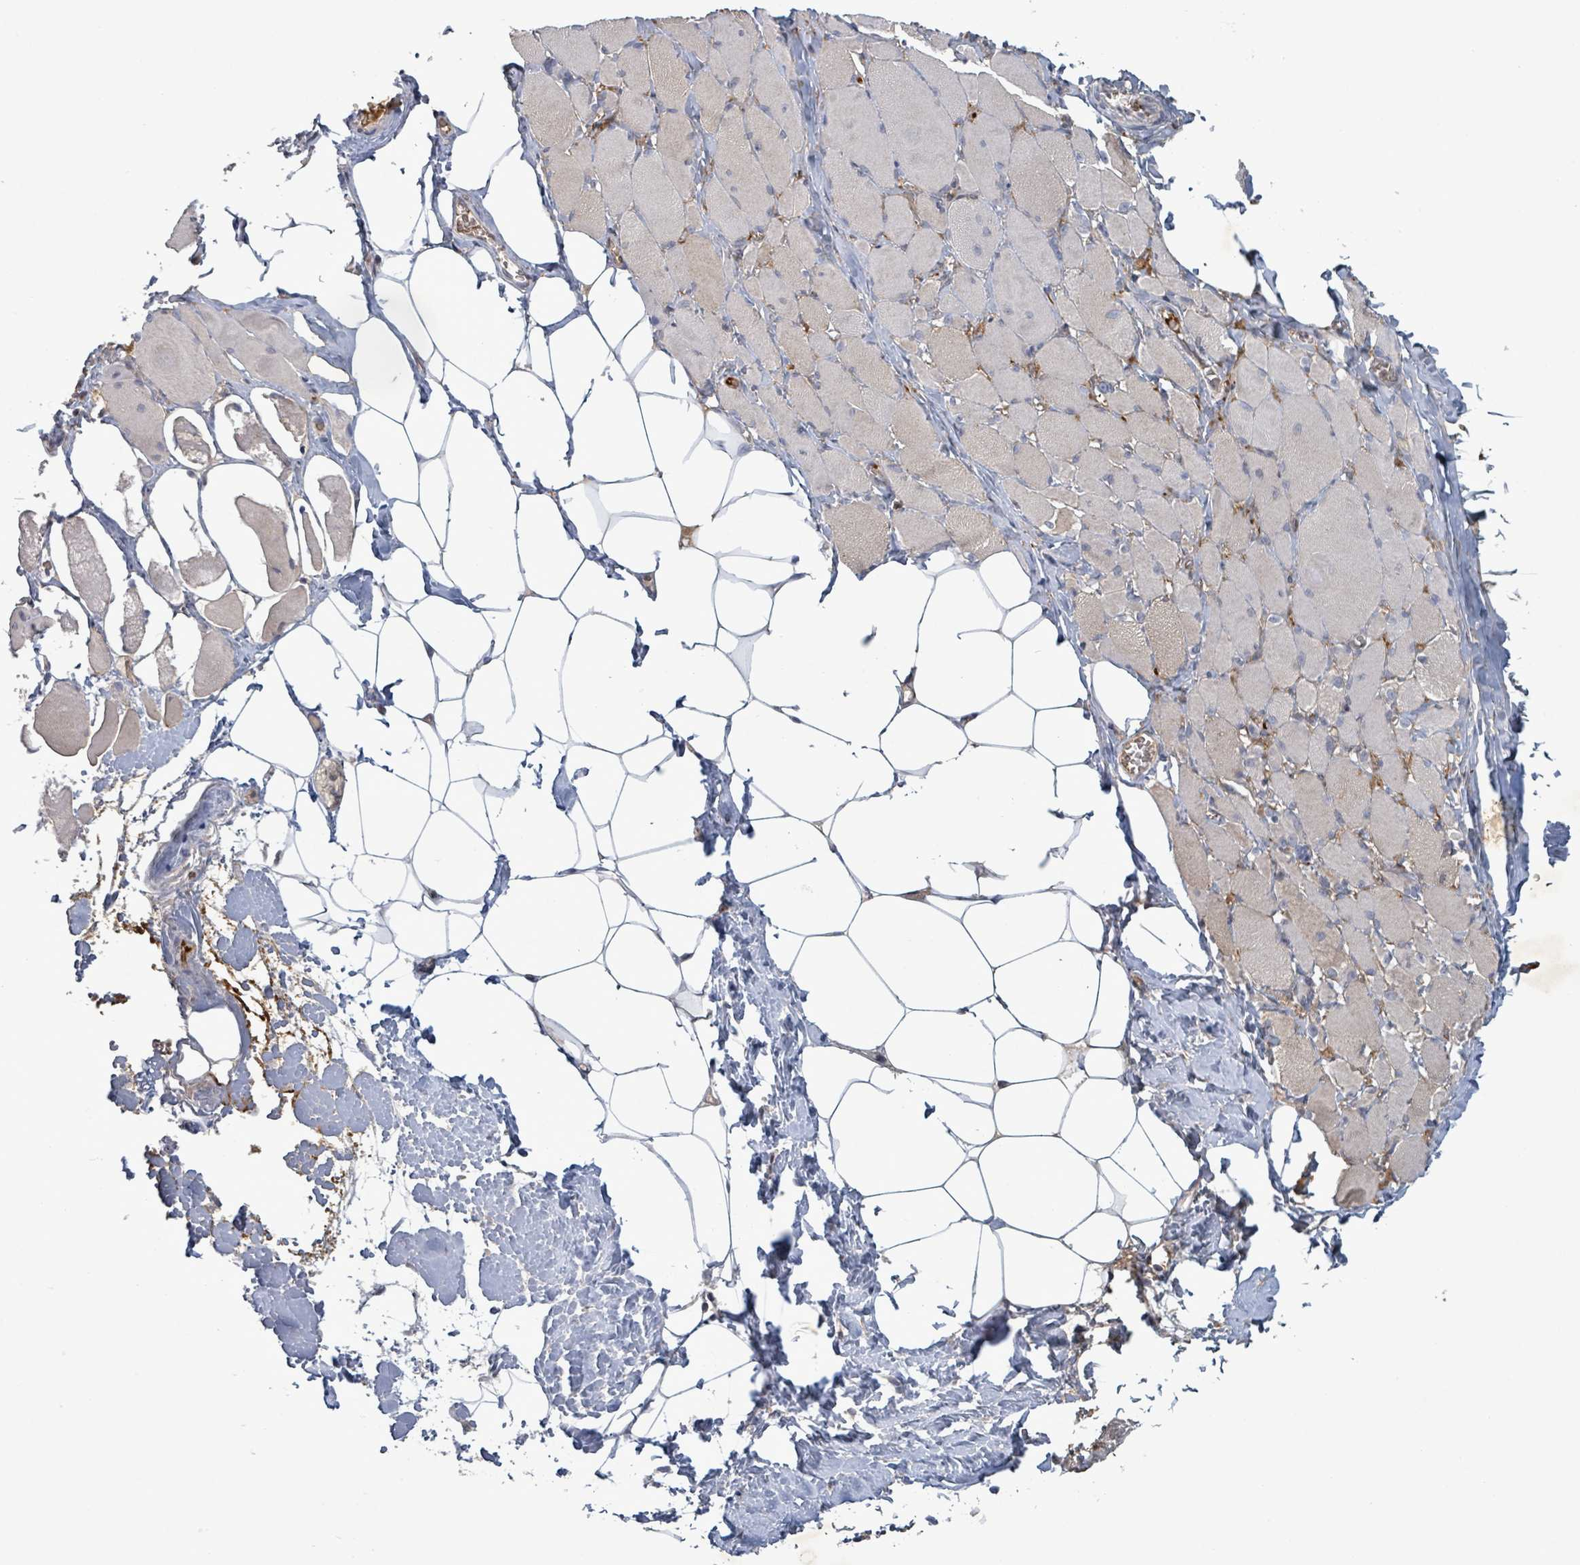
{"staining": {"intensity": "weak", "quantity": "<25%", "location": "cytoplasmic/membranous"}, "tissue": "skeletal muscle", "cell_type": "Myocytes", "image_type": "normal", "snomed": [{"axis": "morphology", "description": "Normal tissue, NOS"}, {"axis": "morphology", "description": "Basal cell carcinoma"}, {"axis": "topography", "description": "Skeletal muscle"}], "caption": "A high-resolution image shows immunohistochemistry staining of normal skeletal muscle, which reveals no significant staining in myocytes.", "gene": "GRM8", "patient": {"sex": "female", "age": 64}}